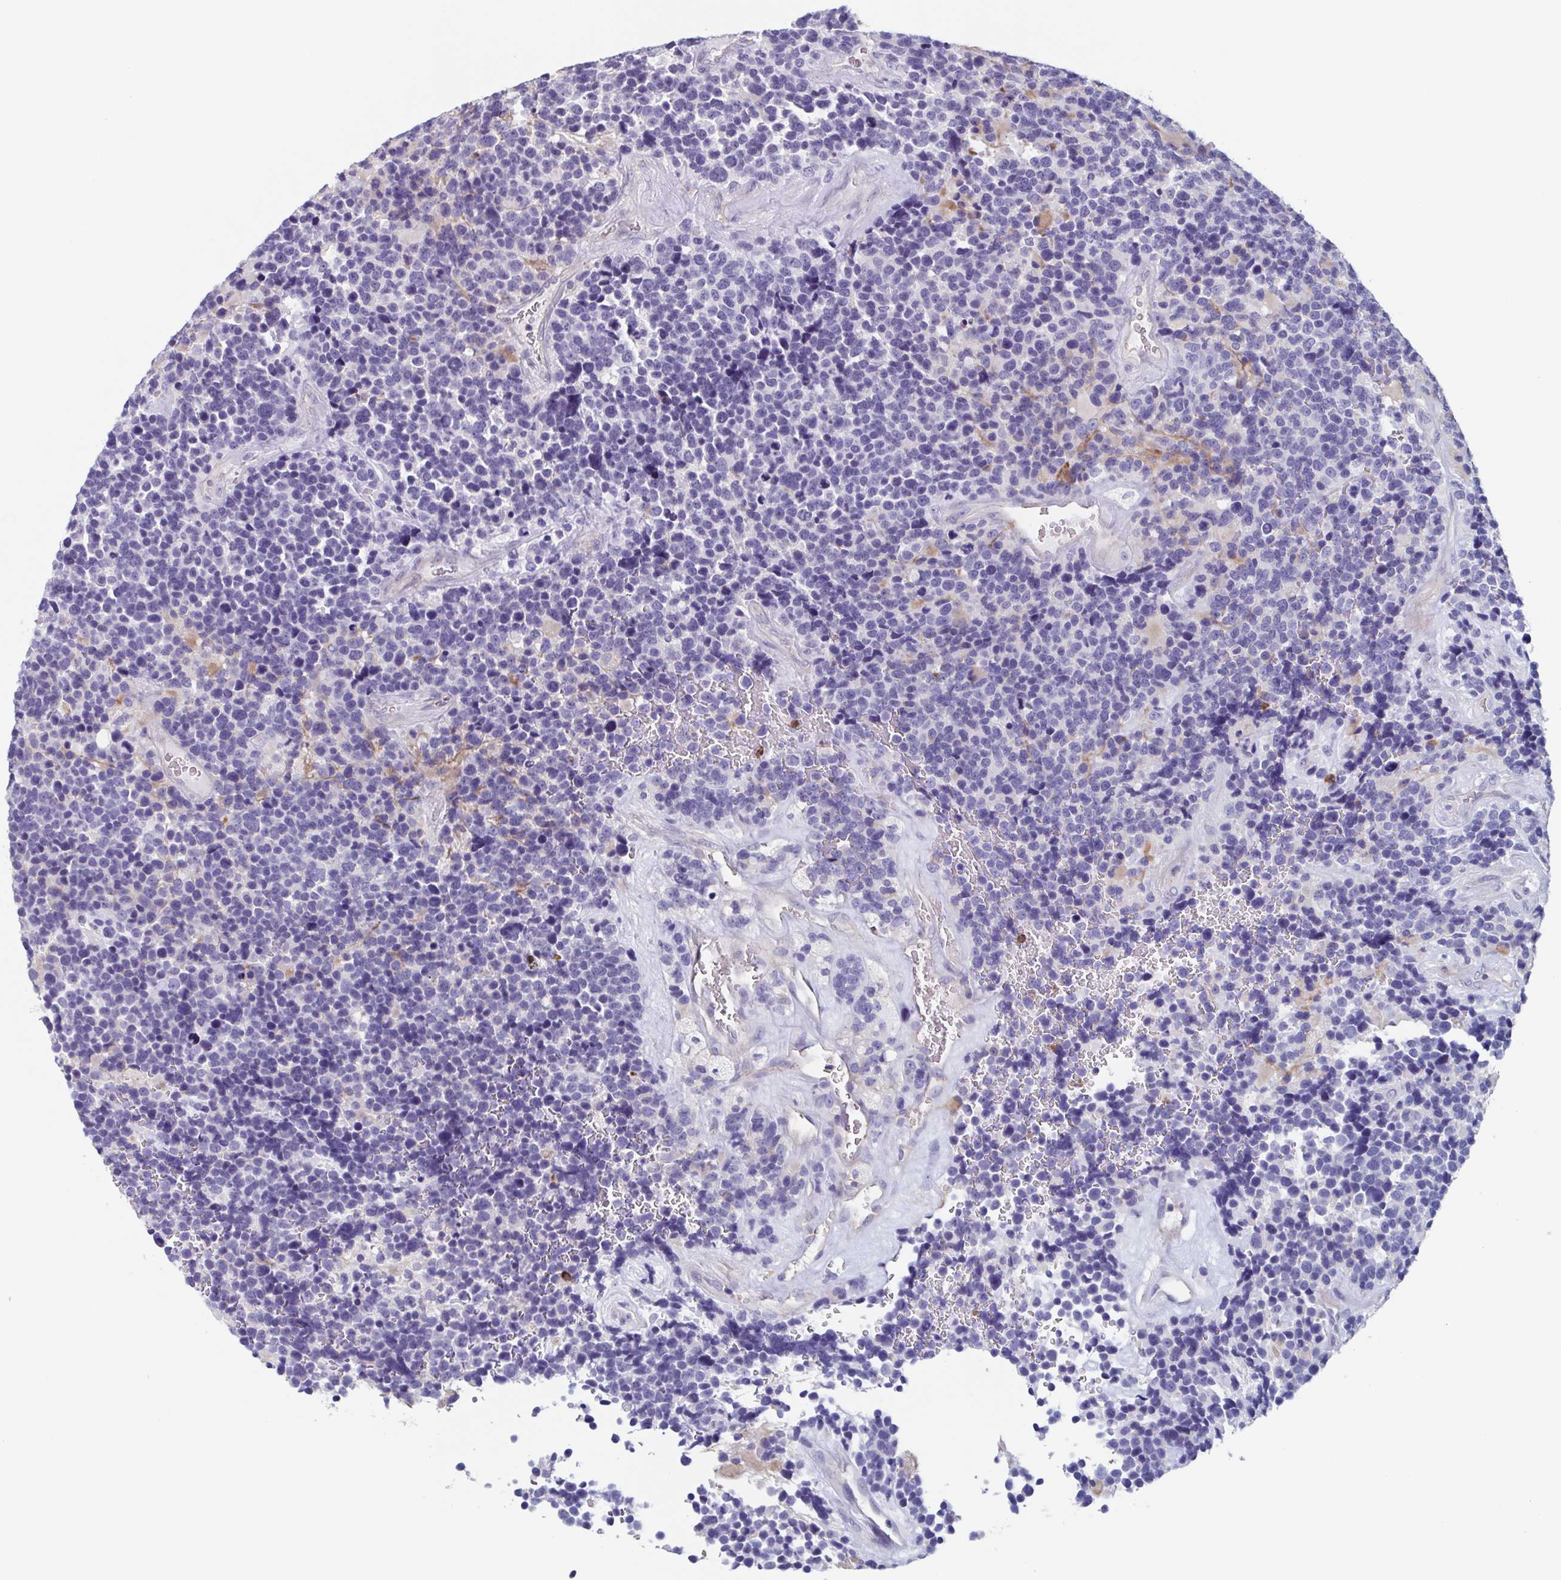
{"staining": {"intensity": "negative", "quantity": "none", "location": "none"}, "tissue": "glioma", "cell_type": "Tumor cells", "image_type": "cancer", "snomed": [{"axis": "morphology", "description": "Glioma, malignant, High grade"}, {"axis": "topography", "description": "Brain"}], "caption": "Tumor cells are negative for brown protein staining in malignant glioma (high-grade). The staining is performed using DAB brown chromogen with nuclei counter-stained in using hematoxylin.", "gene": "BPI", "patient": {"sex": "male", "age": 33}}